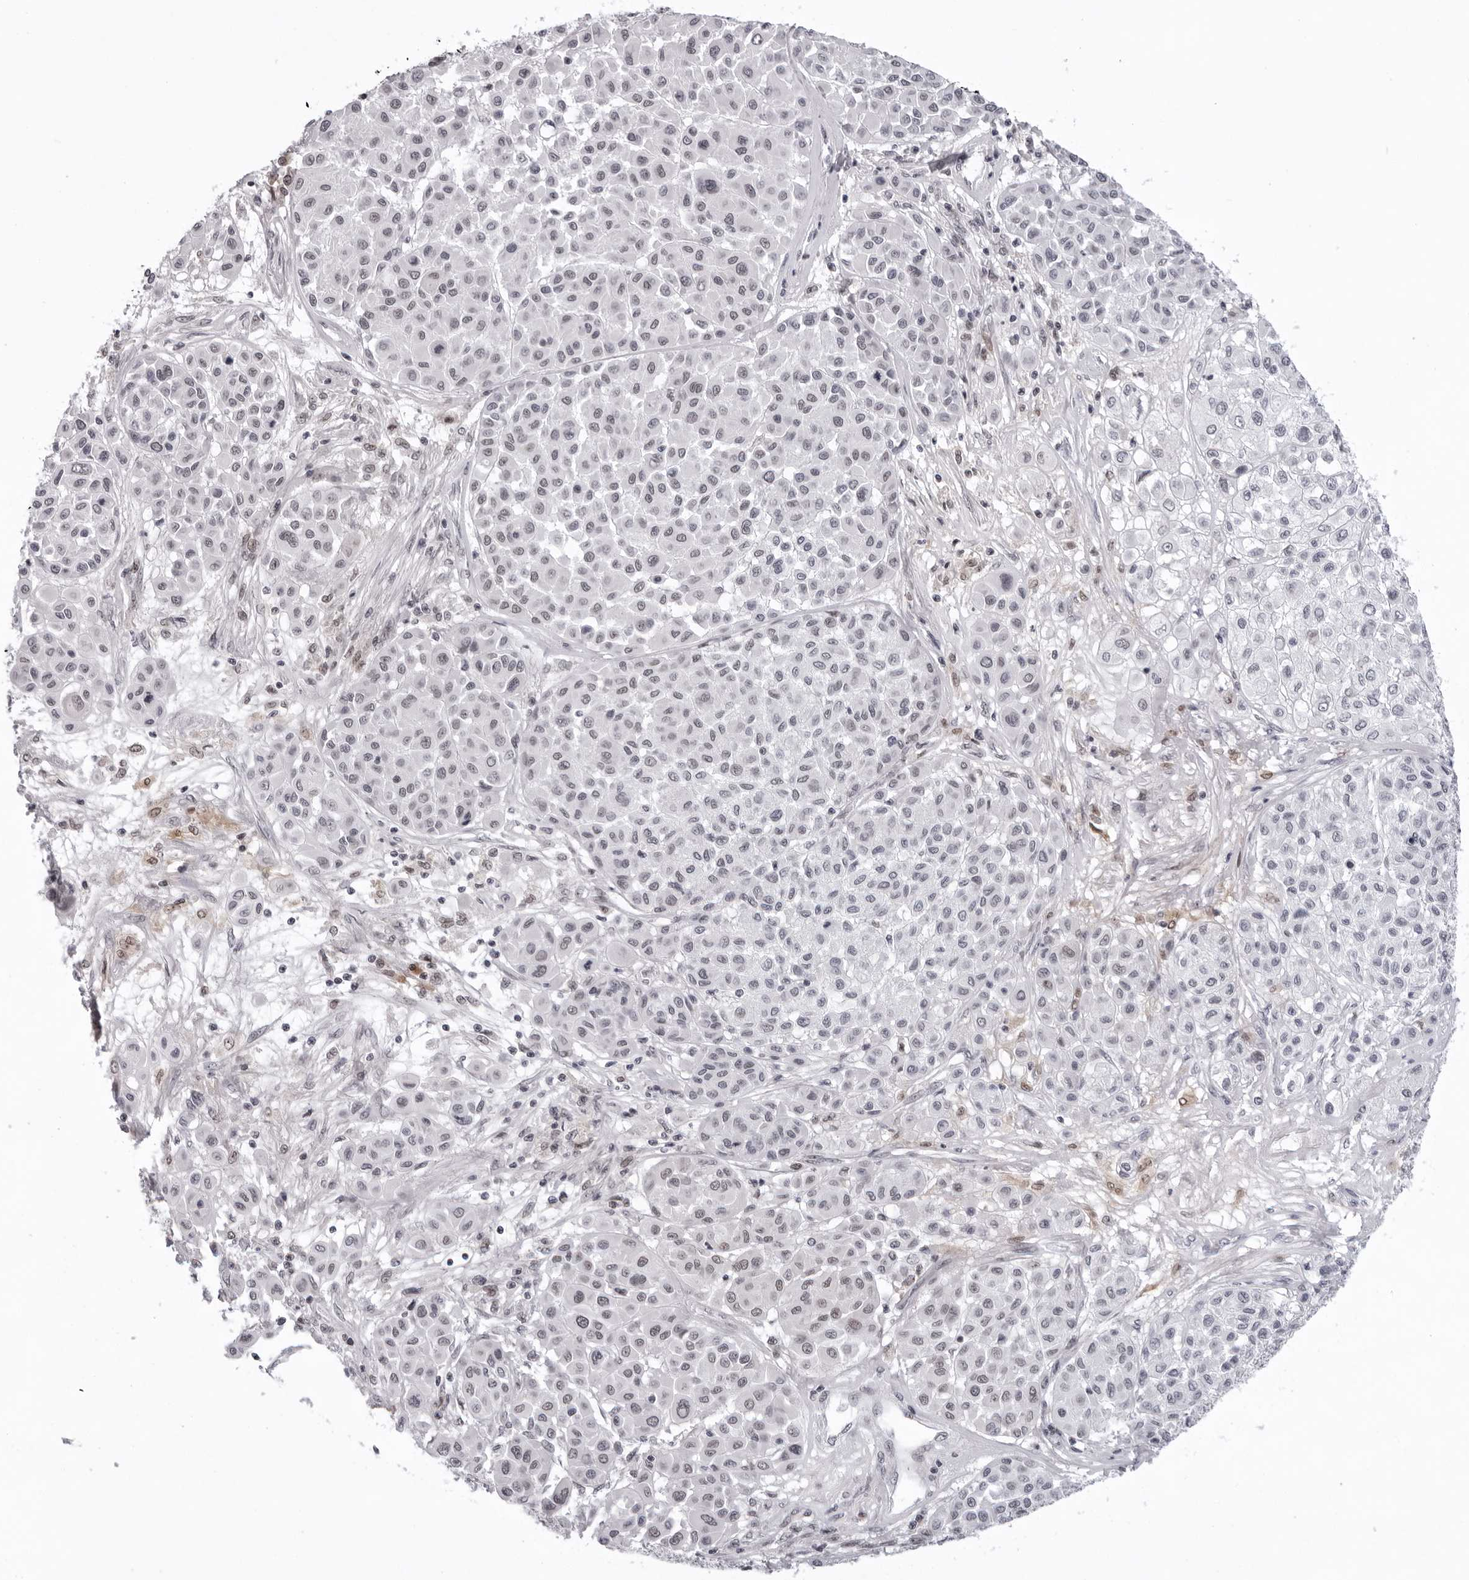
{"staining": {"intensity": "weak", "quantity": "<25%", "location": "nuclear"}, "tissue": "melanoma", "cell_type": "Tumor cells", "image_type": "cancer", "snomed": [{"axis": "morphology", "description": "Malignant melanoma, Metastatic site"}, {"axis": "topography", "description": "Soft tissue"}], "caption": "The immunohistochemistry (IHC) photomicrograph has no significant expression in tumor cells of melanoma tissue.", "gene": "EXOSC10", "patient": {"sex": "male", "age": 41}}